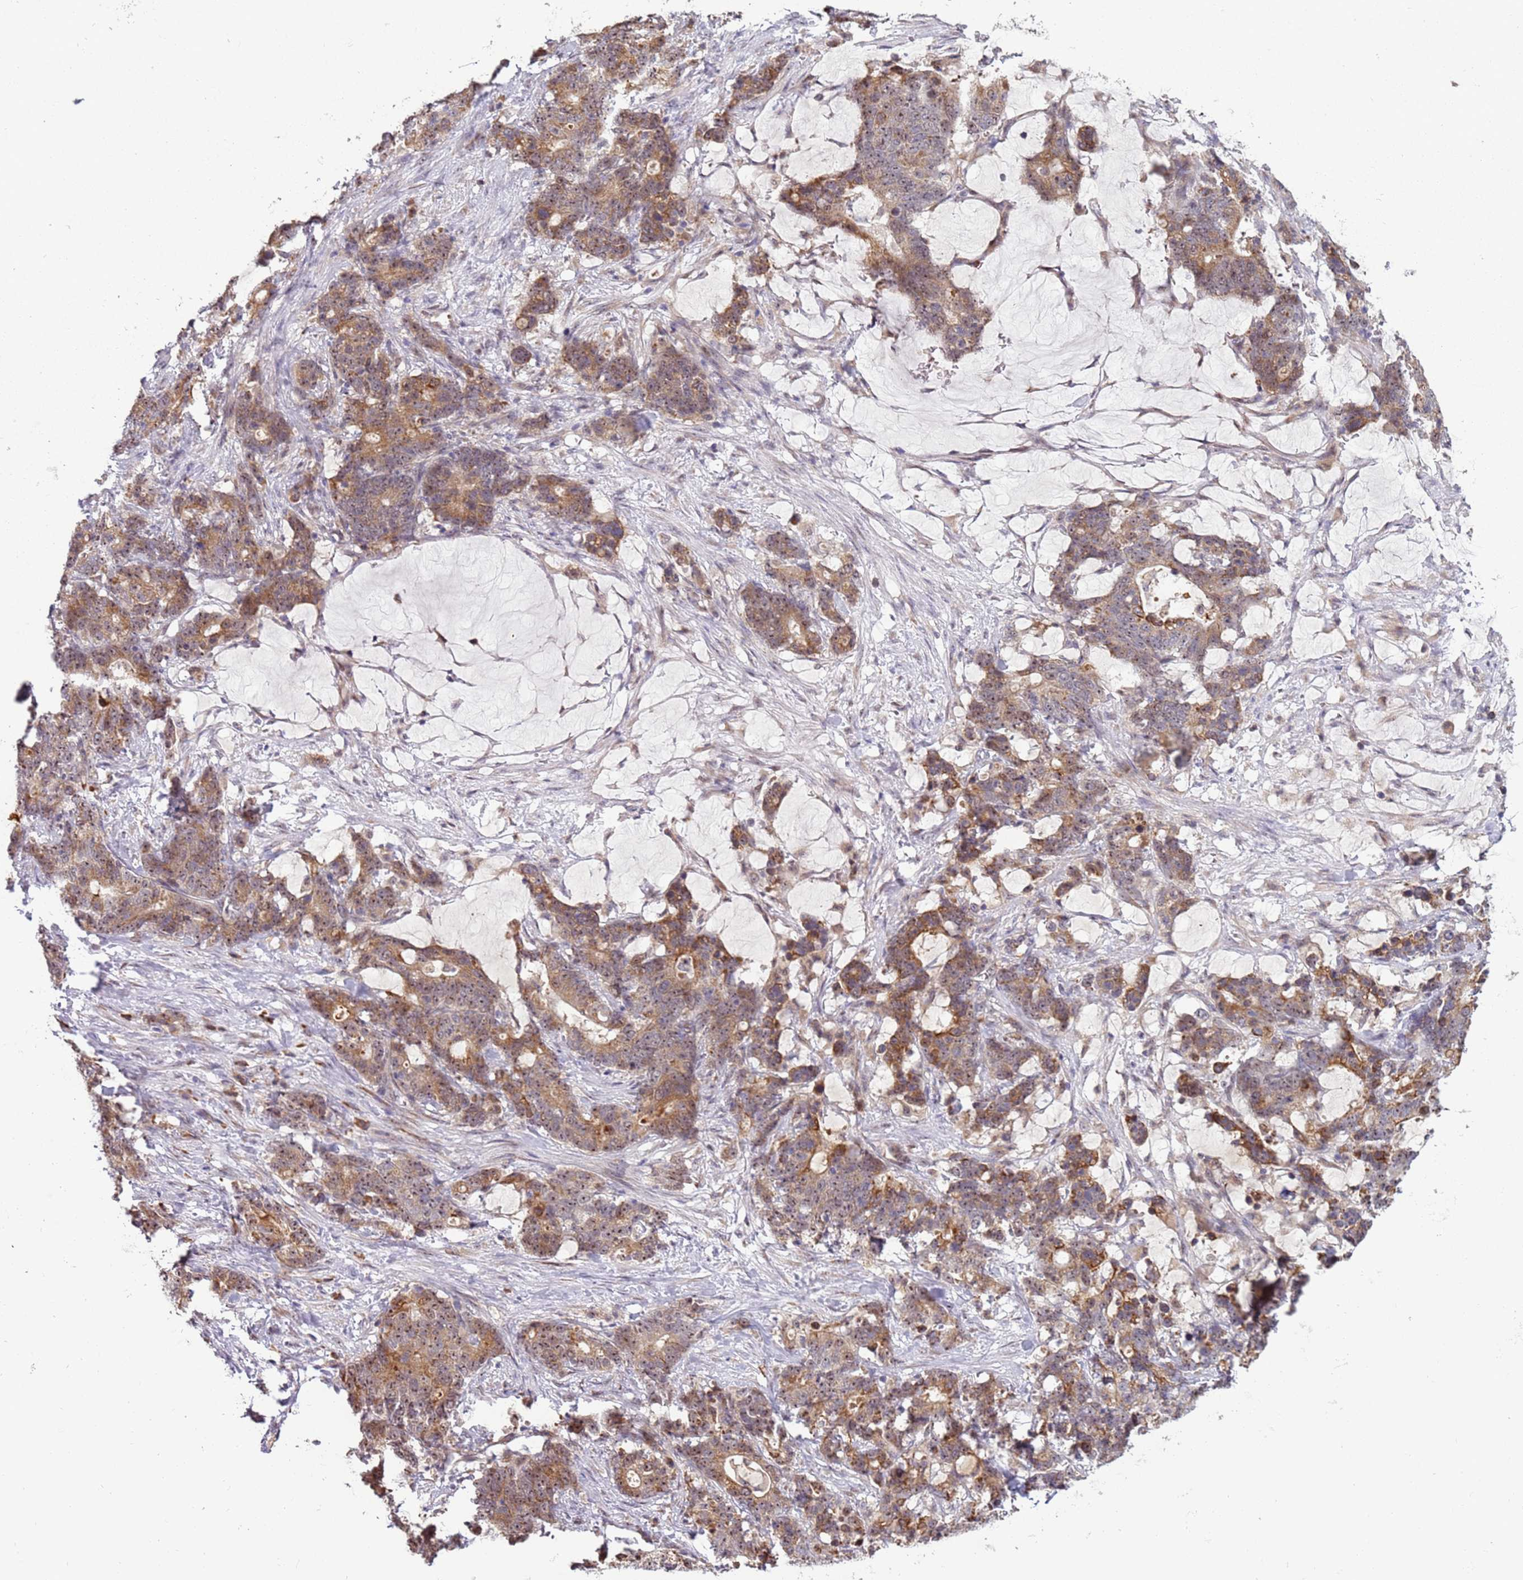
{"staining": {"intensity": "moderate", "quantity": ">75%", "location": "cytoplasmic/membranous,nuclear"}, "tissue": "stomach cancer", "cell_type": "Tumor cells", "image_type": "cancer", "snomed": [{"axis": "morphology", "description": "Normal tissue, NOS"}, {"axis": "morphology", "description": "Adenocarcinoma, NOS"}, {"axis": "topography", "description": "Stomach"}], "caption": "Human adenocarcinoma (stomach) stained with a brown dye demonstrates moderate cytoplasmic/membranous and nuclear positive staining in approximately >75% of tumor cells.", "gene": "UCMA", "patient": {"sex": "female", "age": 64}}